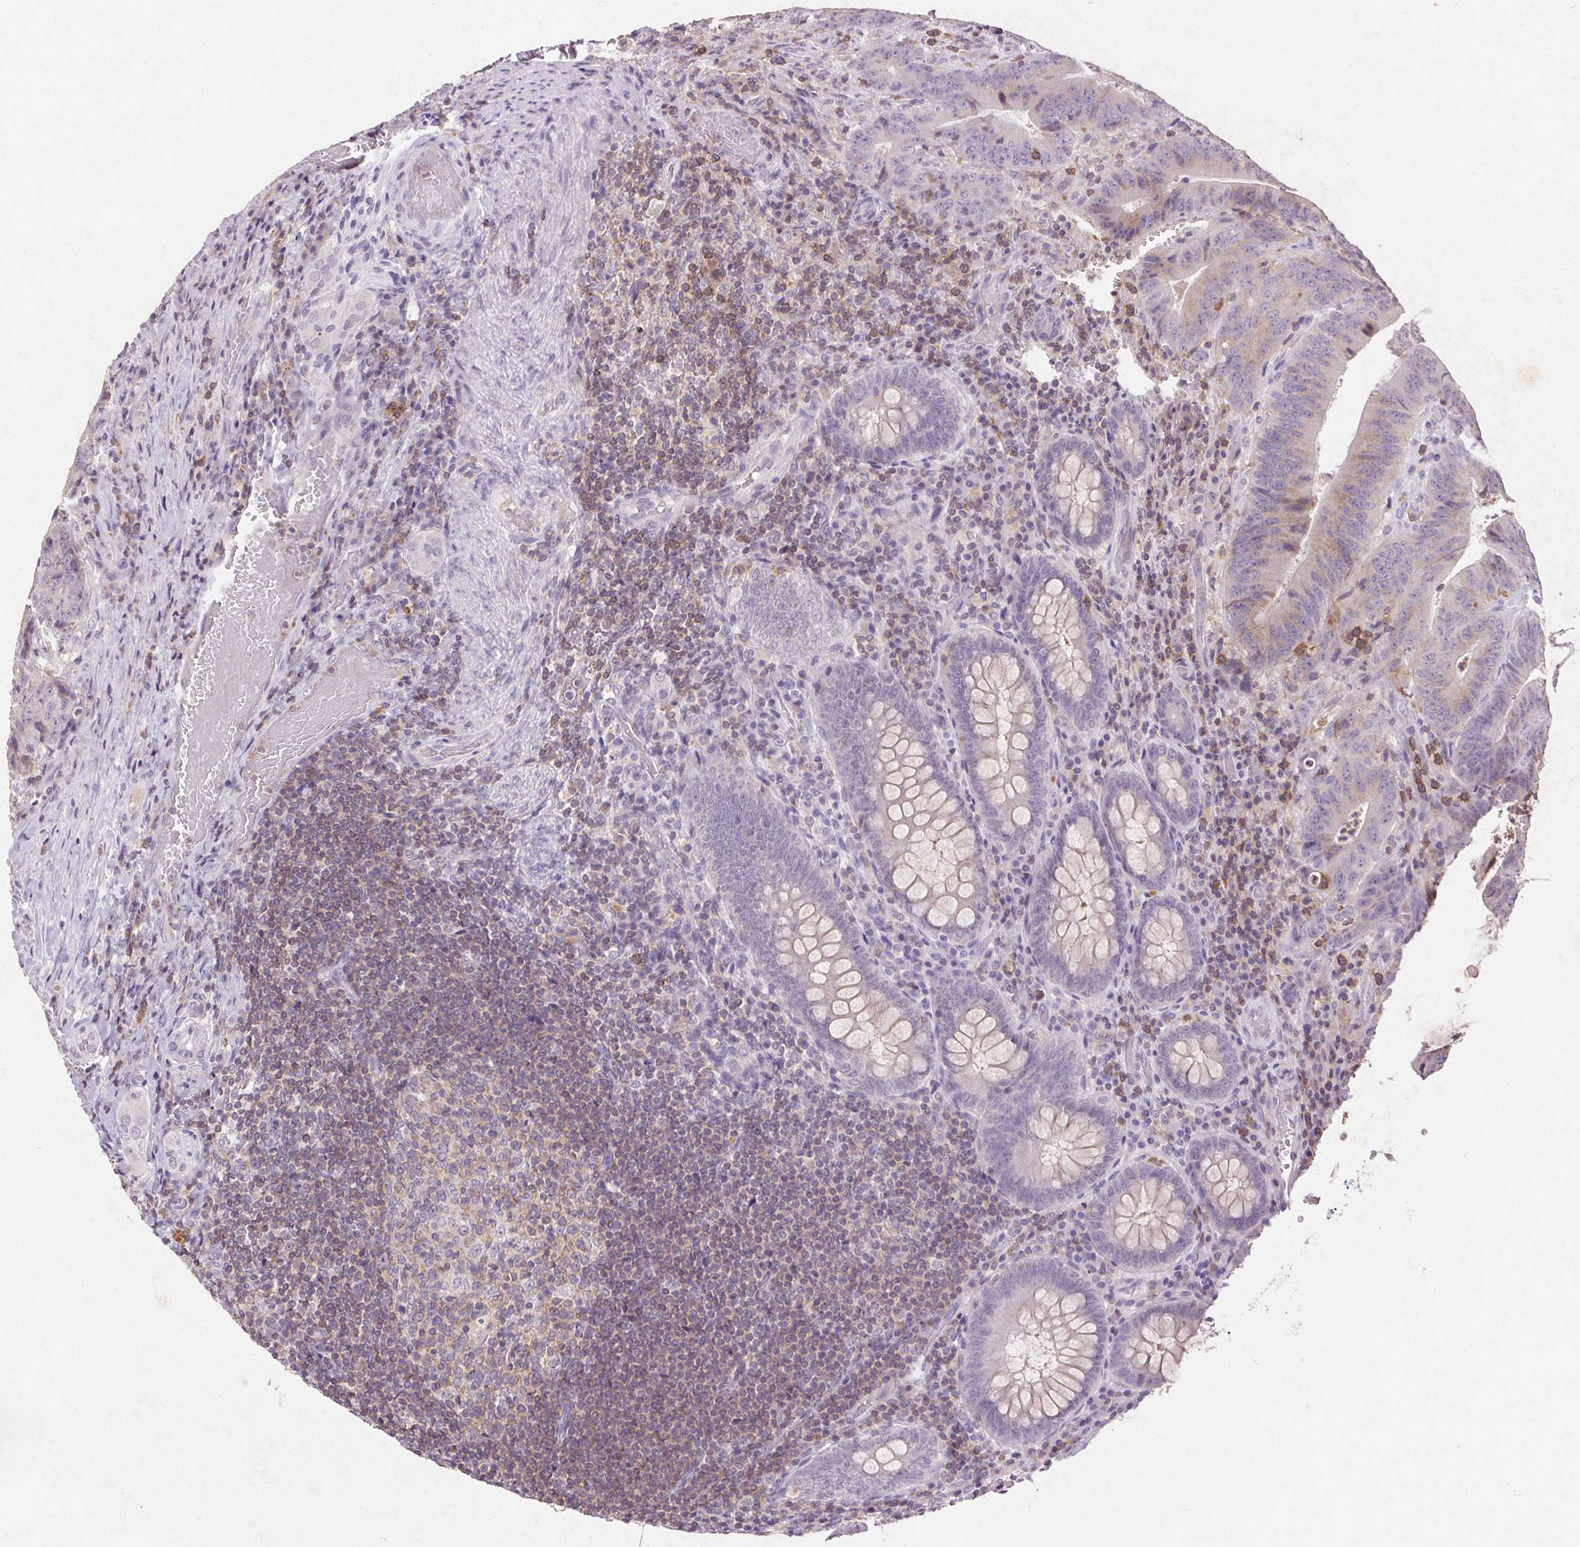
{"staining": {"intensity": "weak", "quantity": "<25%", "location": "cytoplasmic/membranous"}, "tissue": "colorectal cancer", "cell_type": "Tumor cells", "image_type": "cancer", "snomed": [{"axis": "morphology", "description": "Adenocarcinoma, NOS"}, {"axis": "topography", "description": "Colon"}], "caption": "Immunohistochemistry (IHC) image of neoplastic tissue: human colorectal cancer stained with DAB (3,3'-diaminobenzidine) displays no significant protein expression in tumor cells. Brightfield microscopy of immunohistochemistry (IHC) stained with DAB (3,3'-diaminobenzidine) (brown) and hematoxylin (blue), captured at high magnification.", "gene": "FNDC7", "patient": {"sex": "female", "age": 43}}